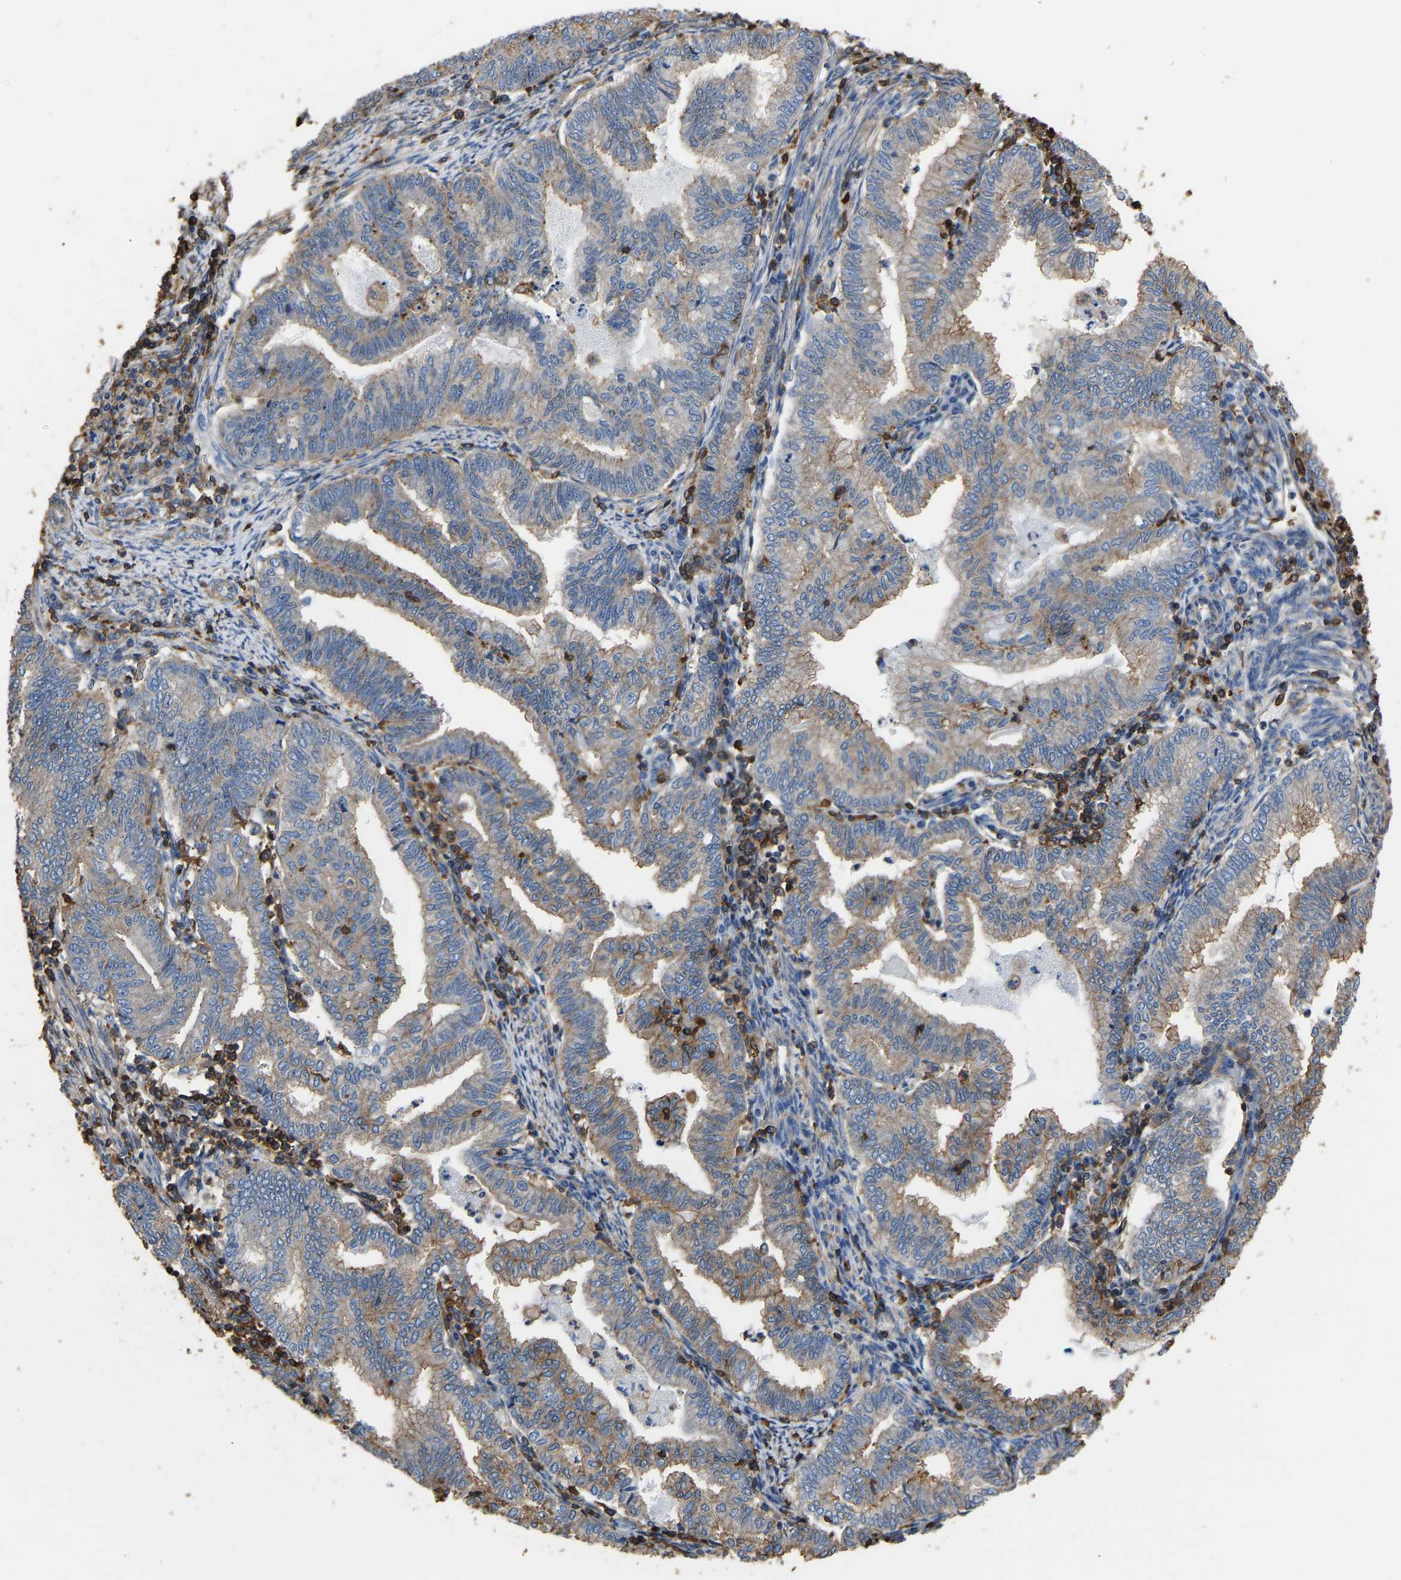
{"staining": {"intensity": "moderate", "quantity": ">75%", "location": "cytoplasmic/membranous"}, "tissue": "endometrial cancer", "cell_type": "Tumor cells", "image_type": "cancer", "snomed": [{"axis": "morphology", "description": "Polyp, NOS"}, {"axis": "morphology", "description": "Adenocarcinoma, NOS"}, {"axis": "morphology", "description": "Adenoma, NOS"}, {"axis": "topography", "description": "Endometrium"}], "caption": "Adenoma (endometrial) stained for a protein exhibits moderate cytoplasmic/membranous positivity in tumor cells.", "gene": "ARMT1", "patient": {"sex": "female", "age": 79}}